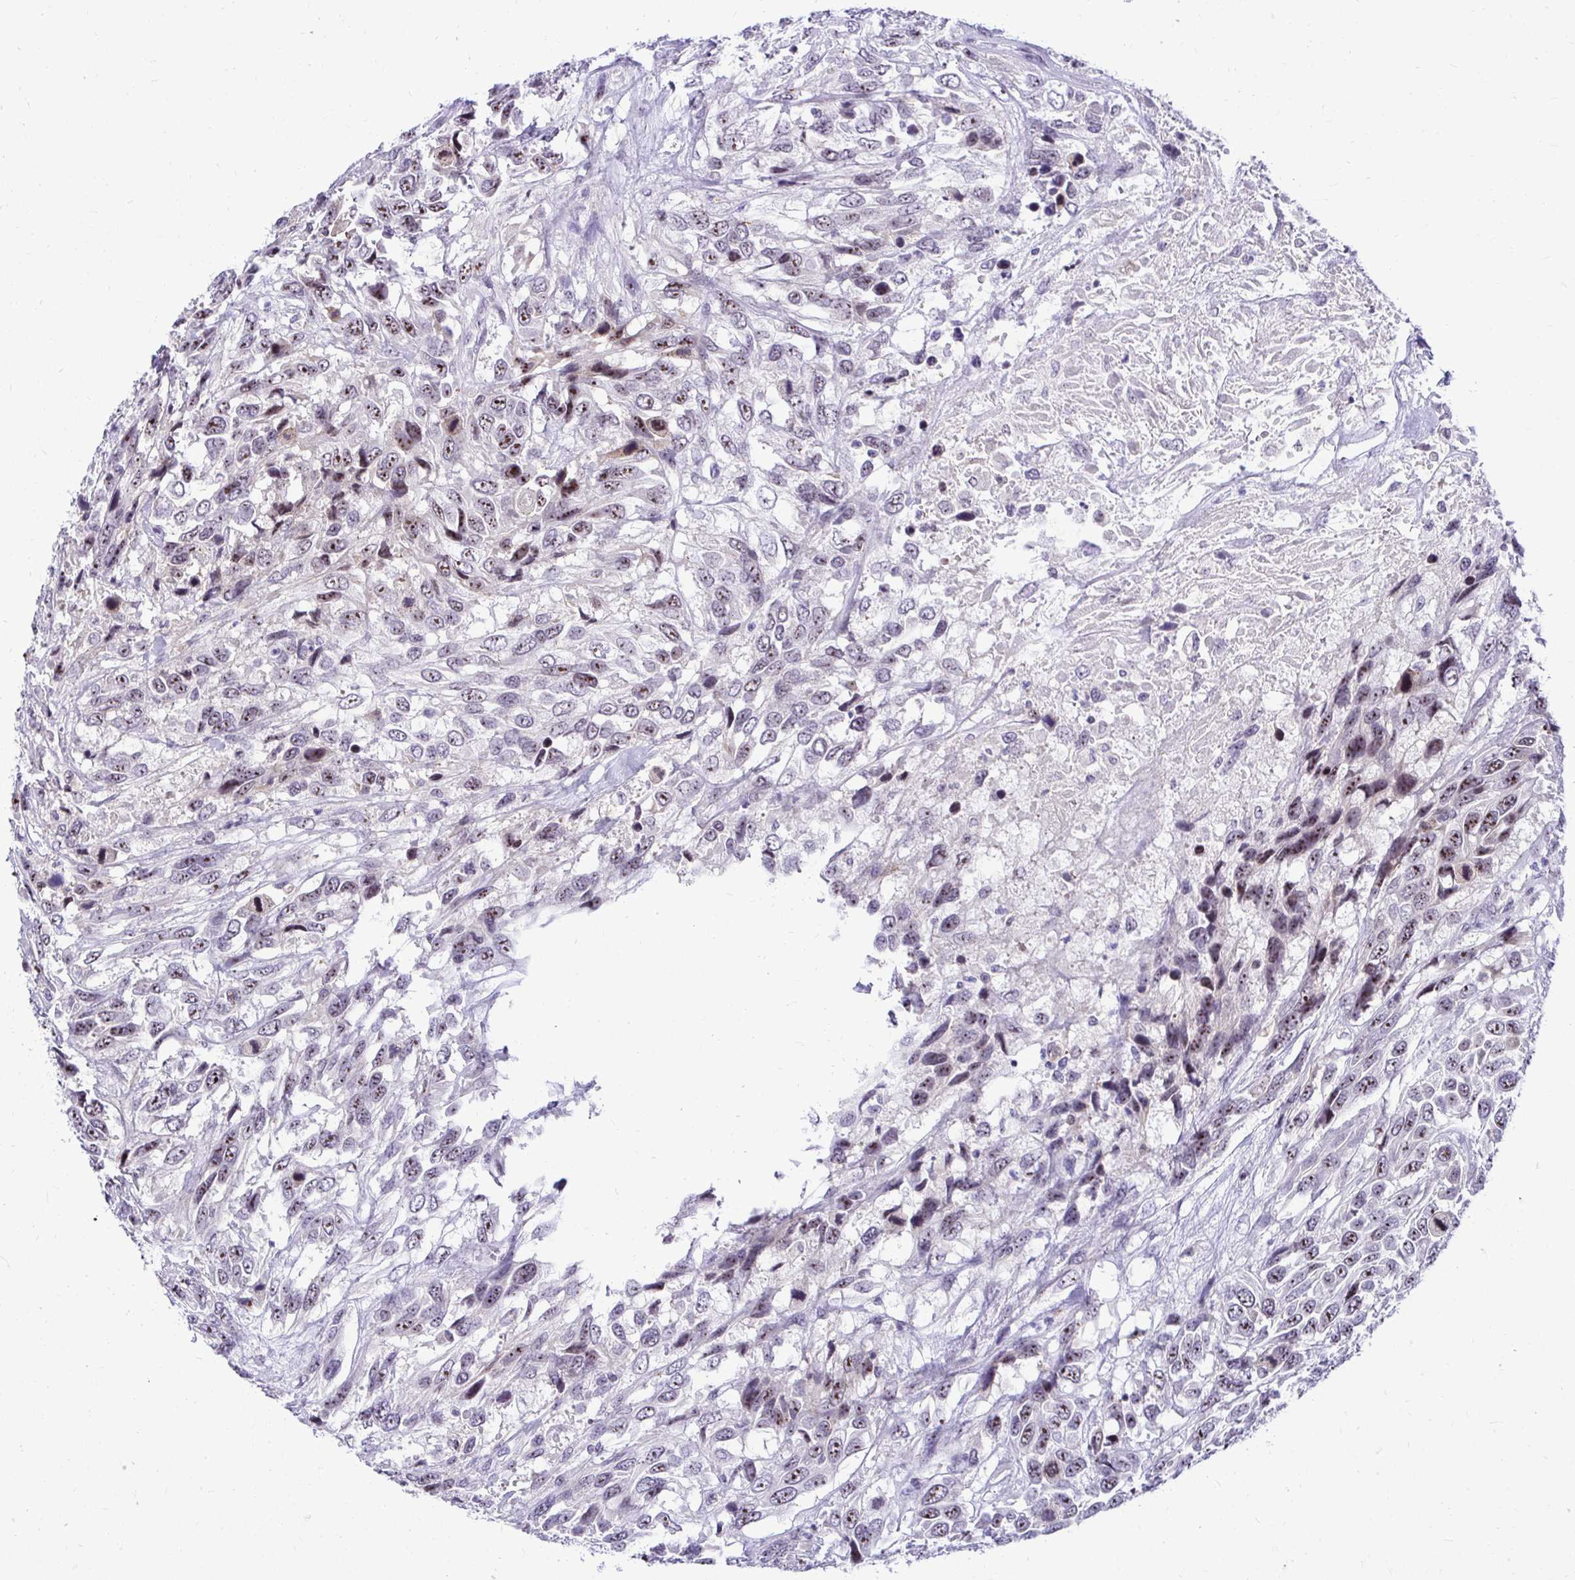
{"staining": {"intensity": "moderate", "quantity": "25%-75%", "location": "nuclear"}, "tissue": "urothelial cancer", "cell_type": "Tumor cells", "image_type": "cancer", "snomed": [{"axis": "morphology", "description": "Urothelial carcinoma, High grade"}, {"axis": "topography", "description": "Urinary bladder"}], "caption": "Approximately 25%-75% of tumor cells in high-grade urothelial carcinoma display moderate nuclear protein staining as visualized by brown immunohistochemical staining.", "gene": "NIFK", "patient": {"sex": "female", "age": 70}}